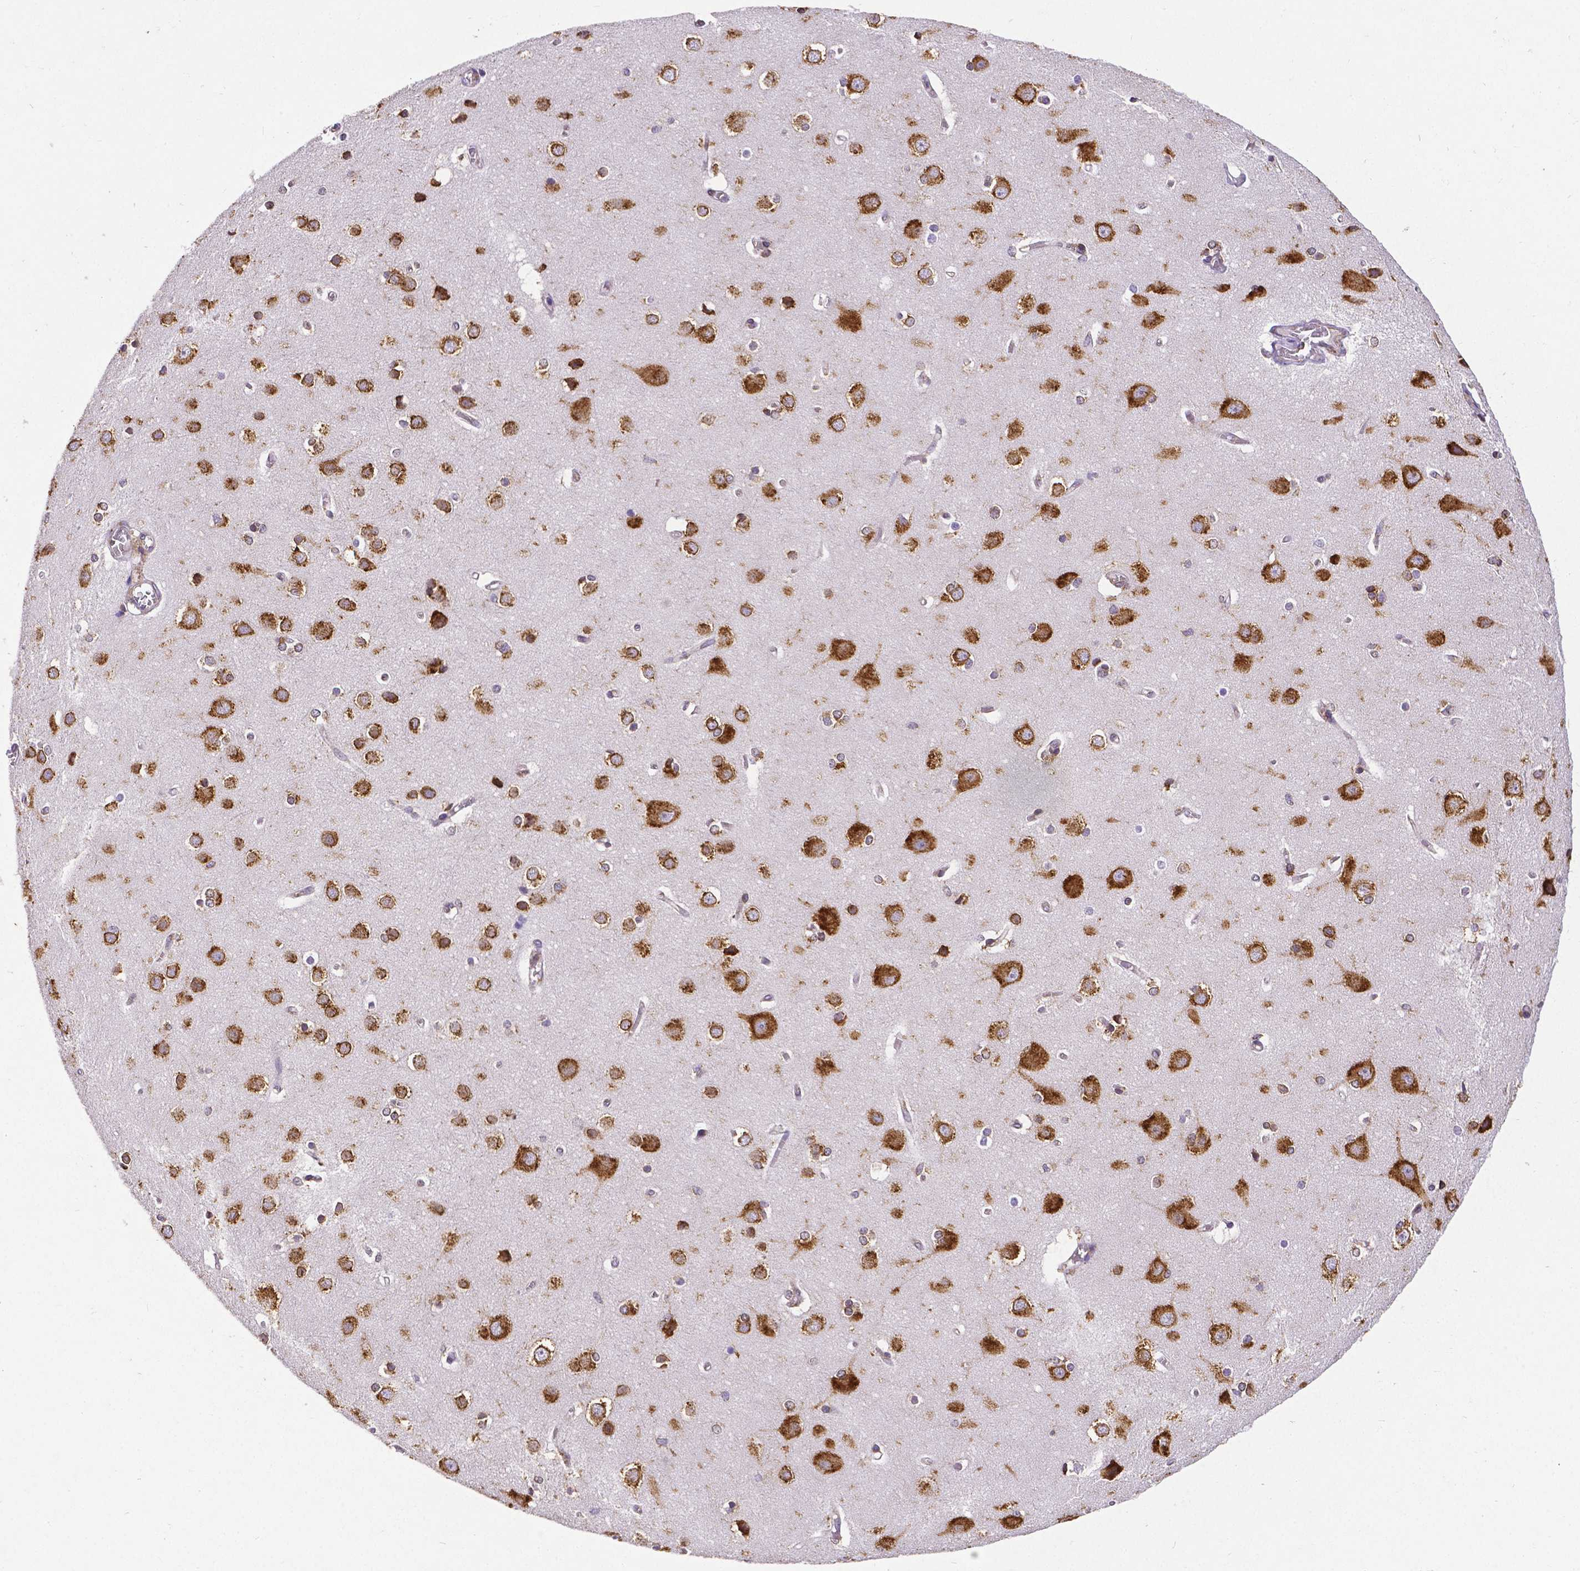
{"staining": {"intensity": "negative", "quantity": "none", "location": "none"}, "tissue": "cerebral cortex", "cell_type": "Endothelial cells", "image_type": "normal", "snomed": [{"axis": "morphology", "description": "Normal tissue, NOS"}, {"axis": "topography", "description": "Cerebral cortex"}], "caption": "Immunohistochemistry histopathology image of normal cerebral cortex: human cerebral cortex stained with DAB demonstrates no significant protein expression in endothelial cells.", "gene": "MTDH", "patient": {"sex": "male", "age": 37}}